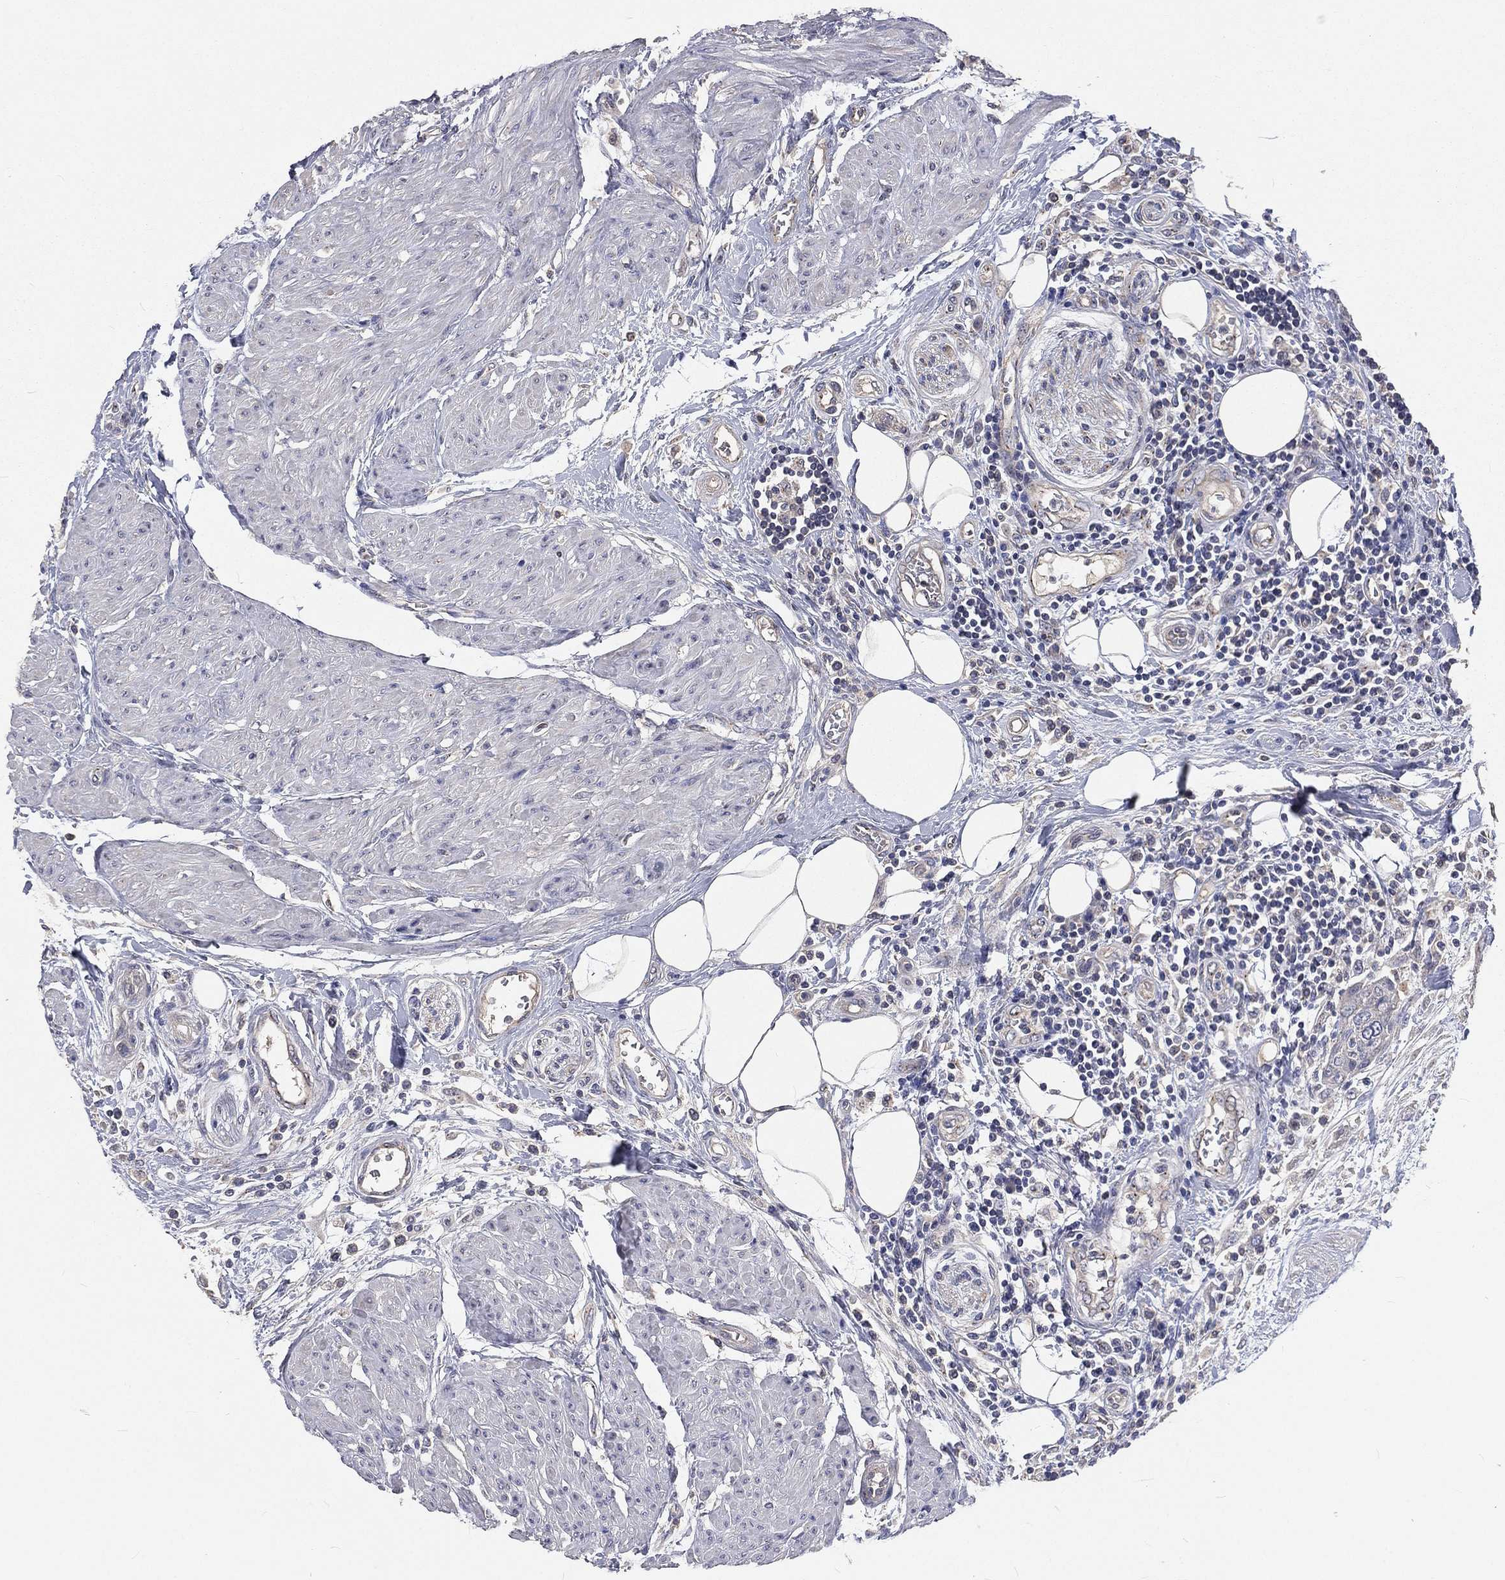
{"staining": {"intensity": "negative", "quantity": "none", "location": "none"}, "tissue": "urothelial cancer", "cell_type": "Tumor cells", "image_type": "cancer", "snomed": [{"axis": "morphology", "description": "Urothelial carcinoma, High grade"}, {"axis": "topography", "description": "Urinary bladder"}], "caption": "IHC of human urothelial carcinoma (high-grade) reveals no staining in tumor cells.", "gene": "CROCC", "patient": {"sex": "male", "age": 35}}